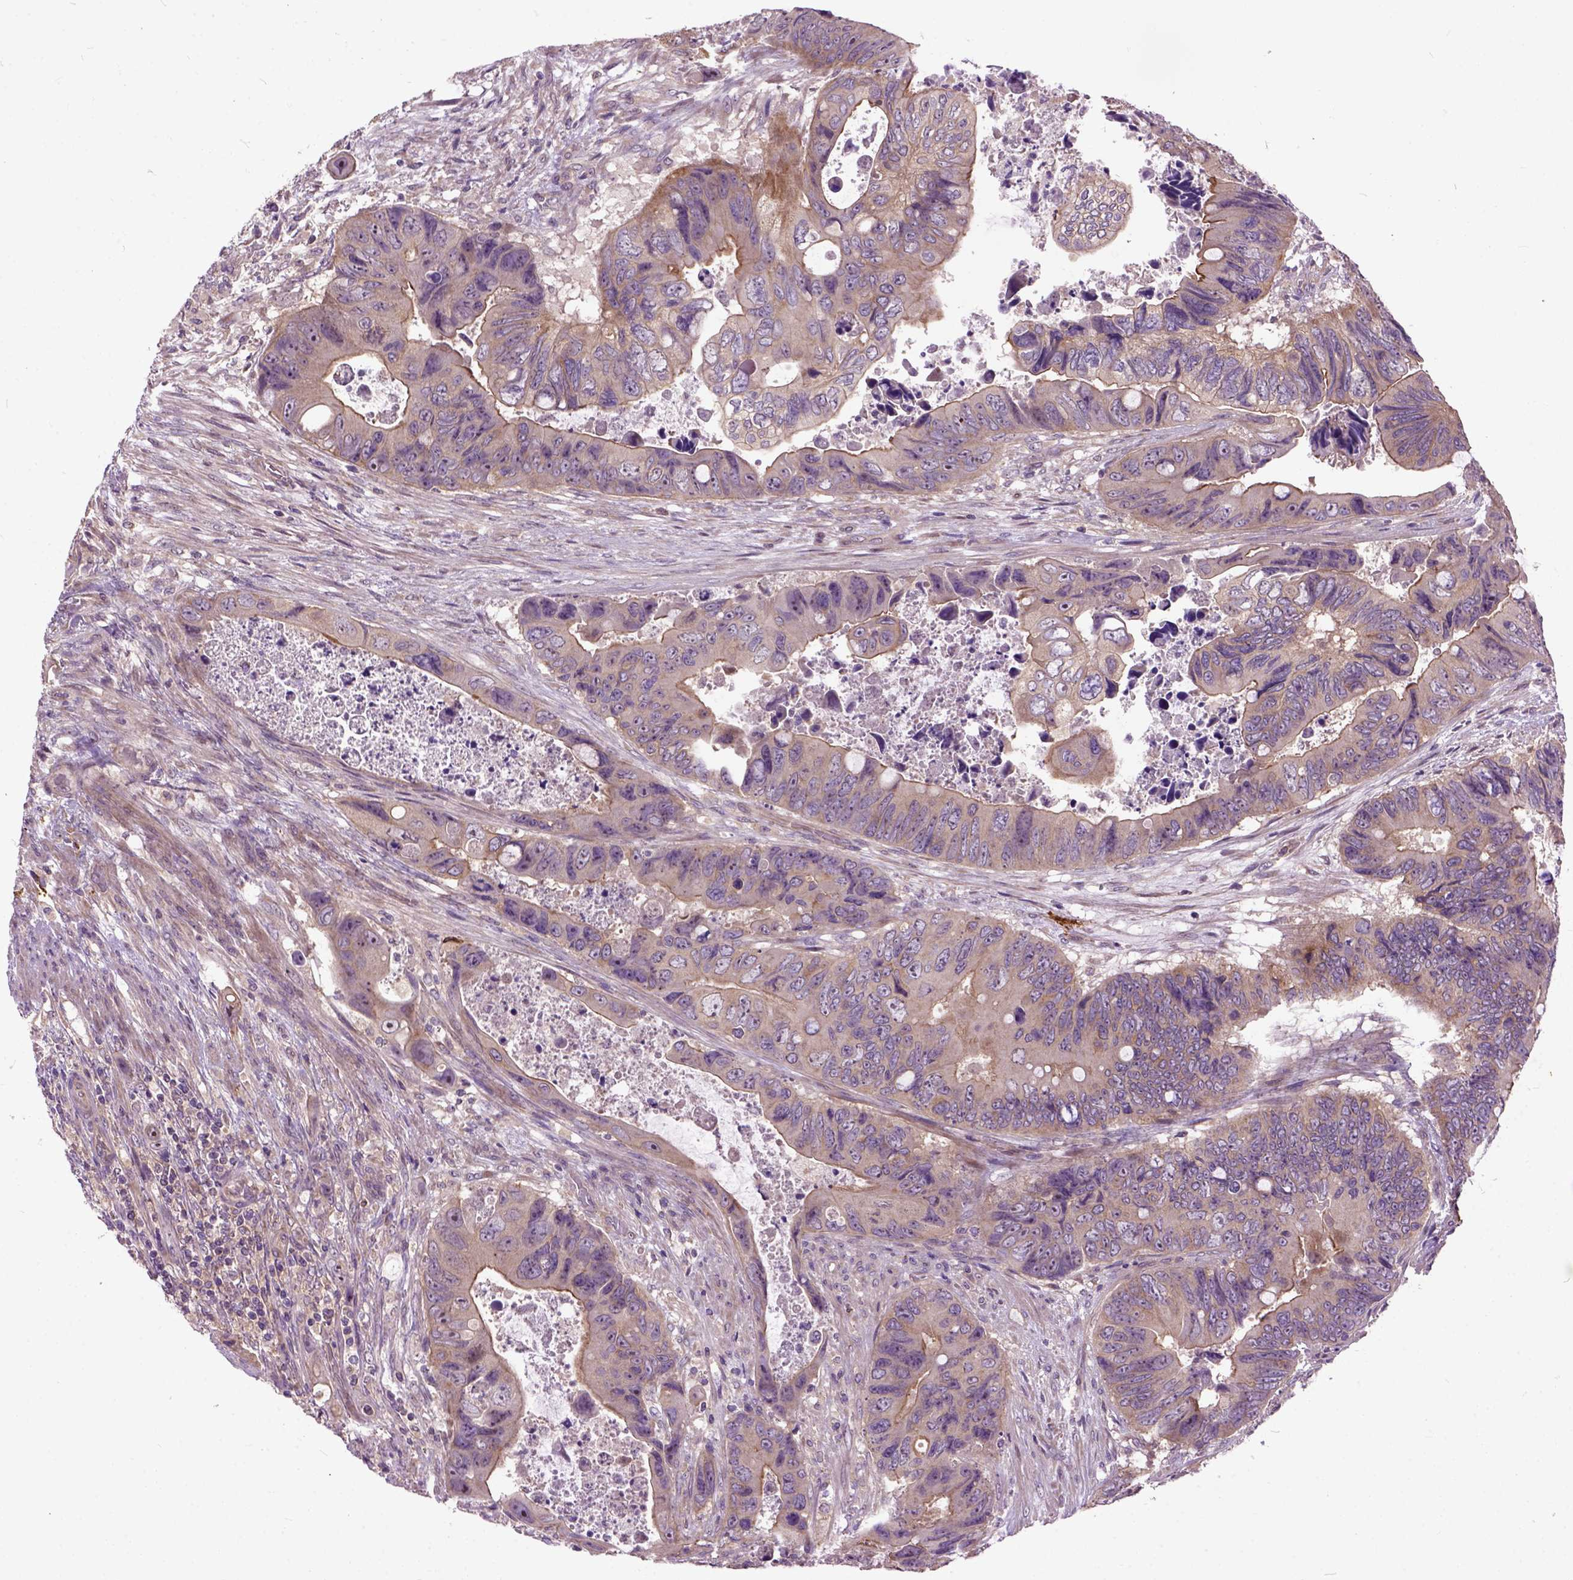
{"staining": {"intensity": "moderate", "quantity": "<25%", "location": "cytoplasmic/membranous"}, "tissue": "colorectal cancer", "cell_type": "Tumor cells", "image_type": "cancer", "snomed": [{"axis": "morphology", "description": "Adenocarcinoma, NOS"}, {"axis": "topography", "description": "Rectum"}], "caption": "Tumor cells exhibit low levels of moderate cytoplasmic/membranous positivity in about <25% of cells in human colorectal adenocarcinoma.", "gene": "MAPT", "patient": {"sex": "male", "age": 63}}